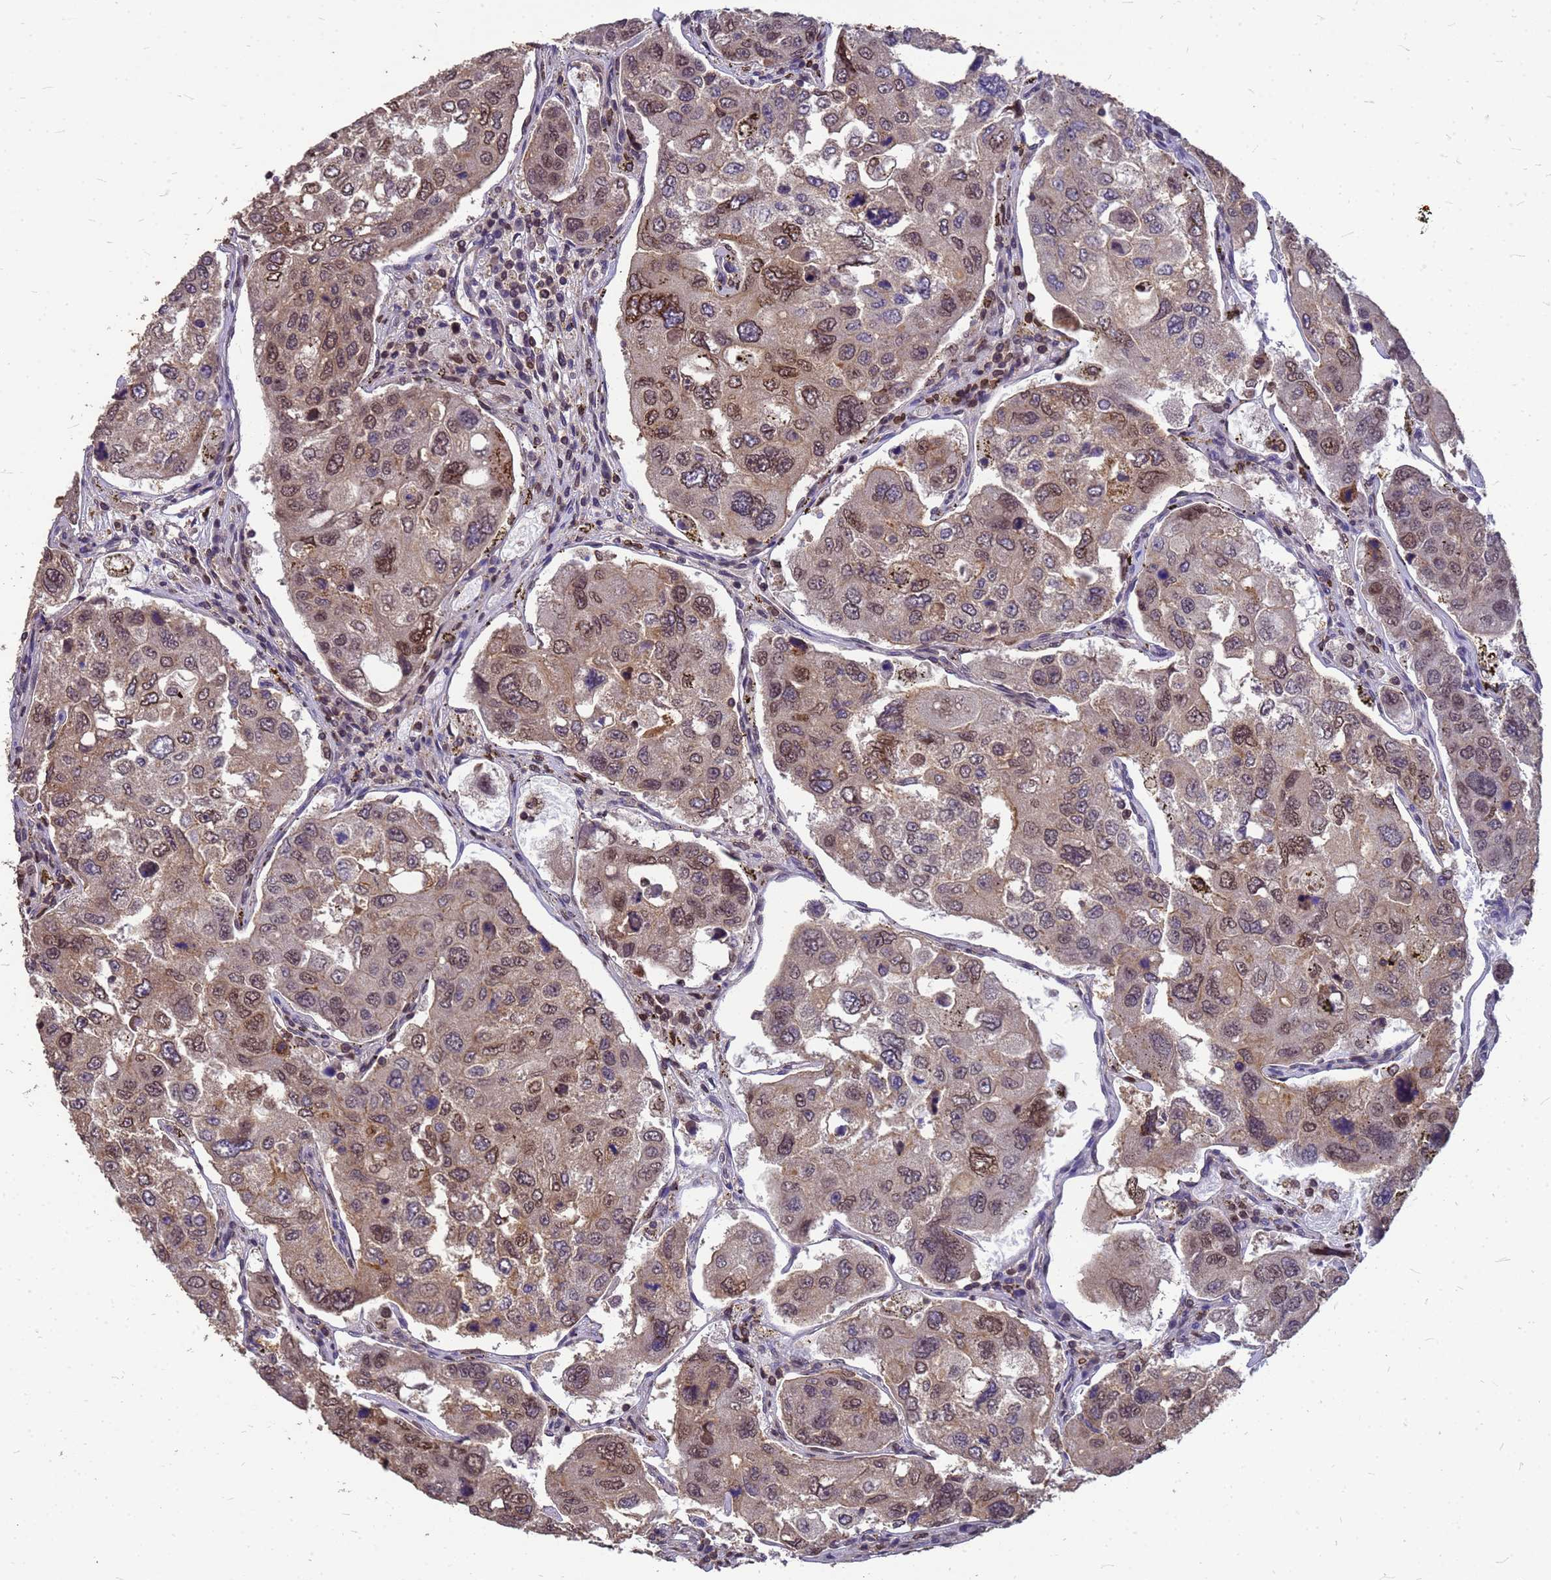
{"staining": {"intensity": "moderate", "quantity": "25%-75%", "location": "cytoplasmic/membranous,nuclear"}, "tissue": "urothelial cancer", "cell_type": "Tumor cells", "image_type": "cancer", "snomed": [{"axis": "morphology", "description": "Urothelial carcinoma, High grade"}, {"axis": "topography", "description": "Lymph node"}, {"axis": "topography", "description": "Urinary bladder"}], "caption": "IHC image of neoplastic tissue: human urothelial cancer stained using immunohistochemistry exhibits medium levels of moderate protein expression localized specifically in the cytoplasmic/membranous and nuclear of tumor cells, appearing as a cytoplasmic/membranous and nuclear brown color.", "gene": "C1orf35", "patient": {"sex": "male", "age": 51}}